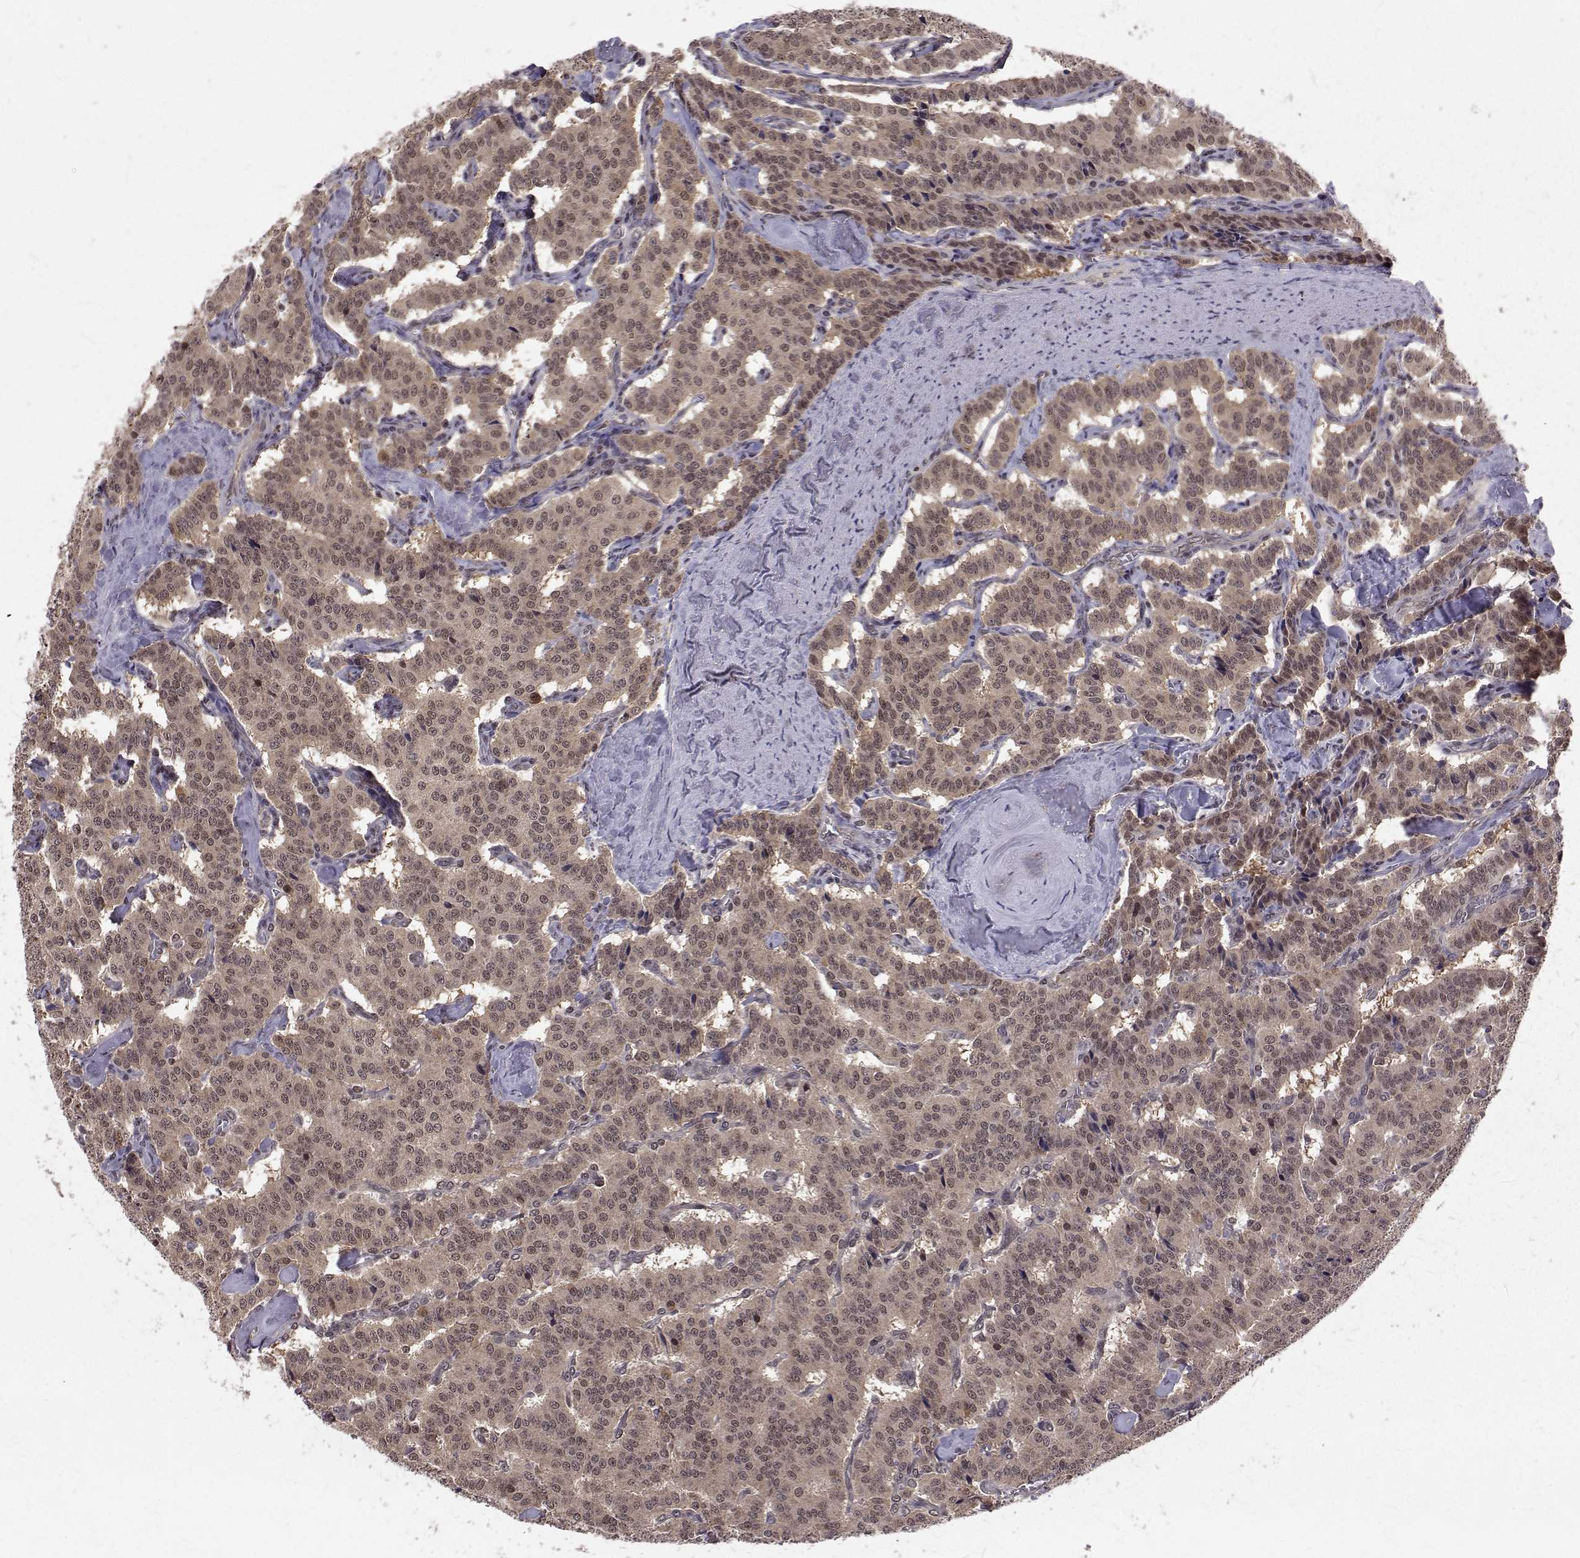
{"staining": {"intensity": "moderate", "quantity": ">75%", "location": "cytoplasmic/membranous,nuclear"}, "tissue": "carcinoid", "cell_type": "Tumor cells", "image_type": "cancer", "snomed": [{"axis": "morphology", "description": "Carcinoid, malignant, NOS"}, {"axis": "topography", "description": "Lung"}], "caption": "Brown immunohistochemical staining in human carcinoid displays moderate cytoplasmic/membranous and nuclear expression in approximately >75% of tumor cells.", "gene": "NIF3L1", "patient": {"sex": "female", "age": 46}}